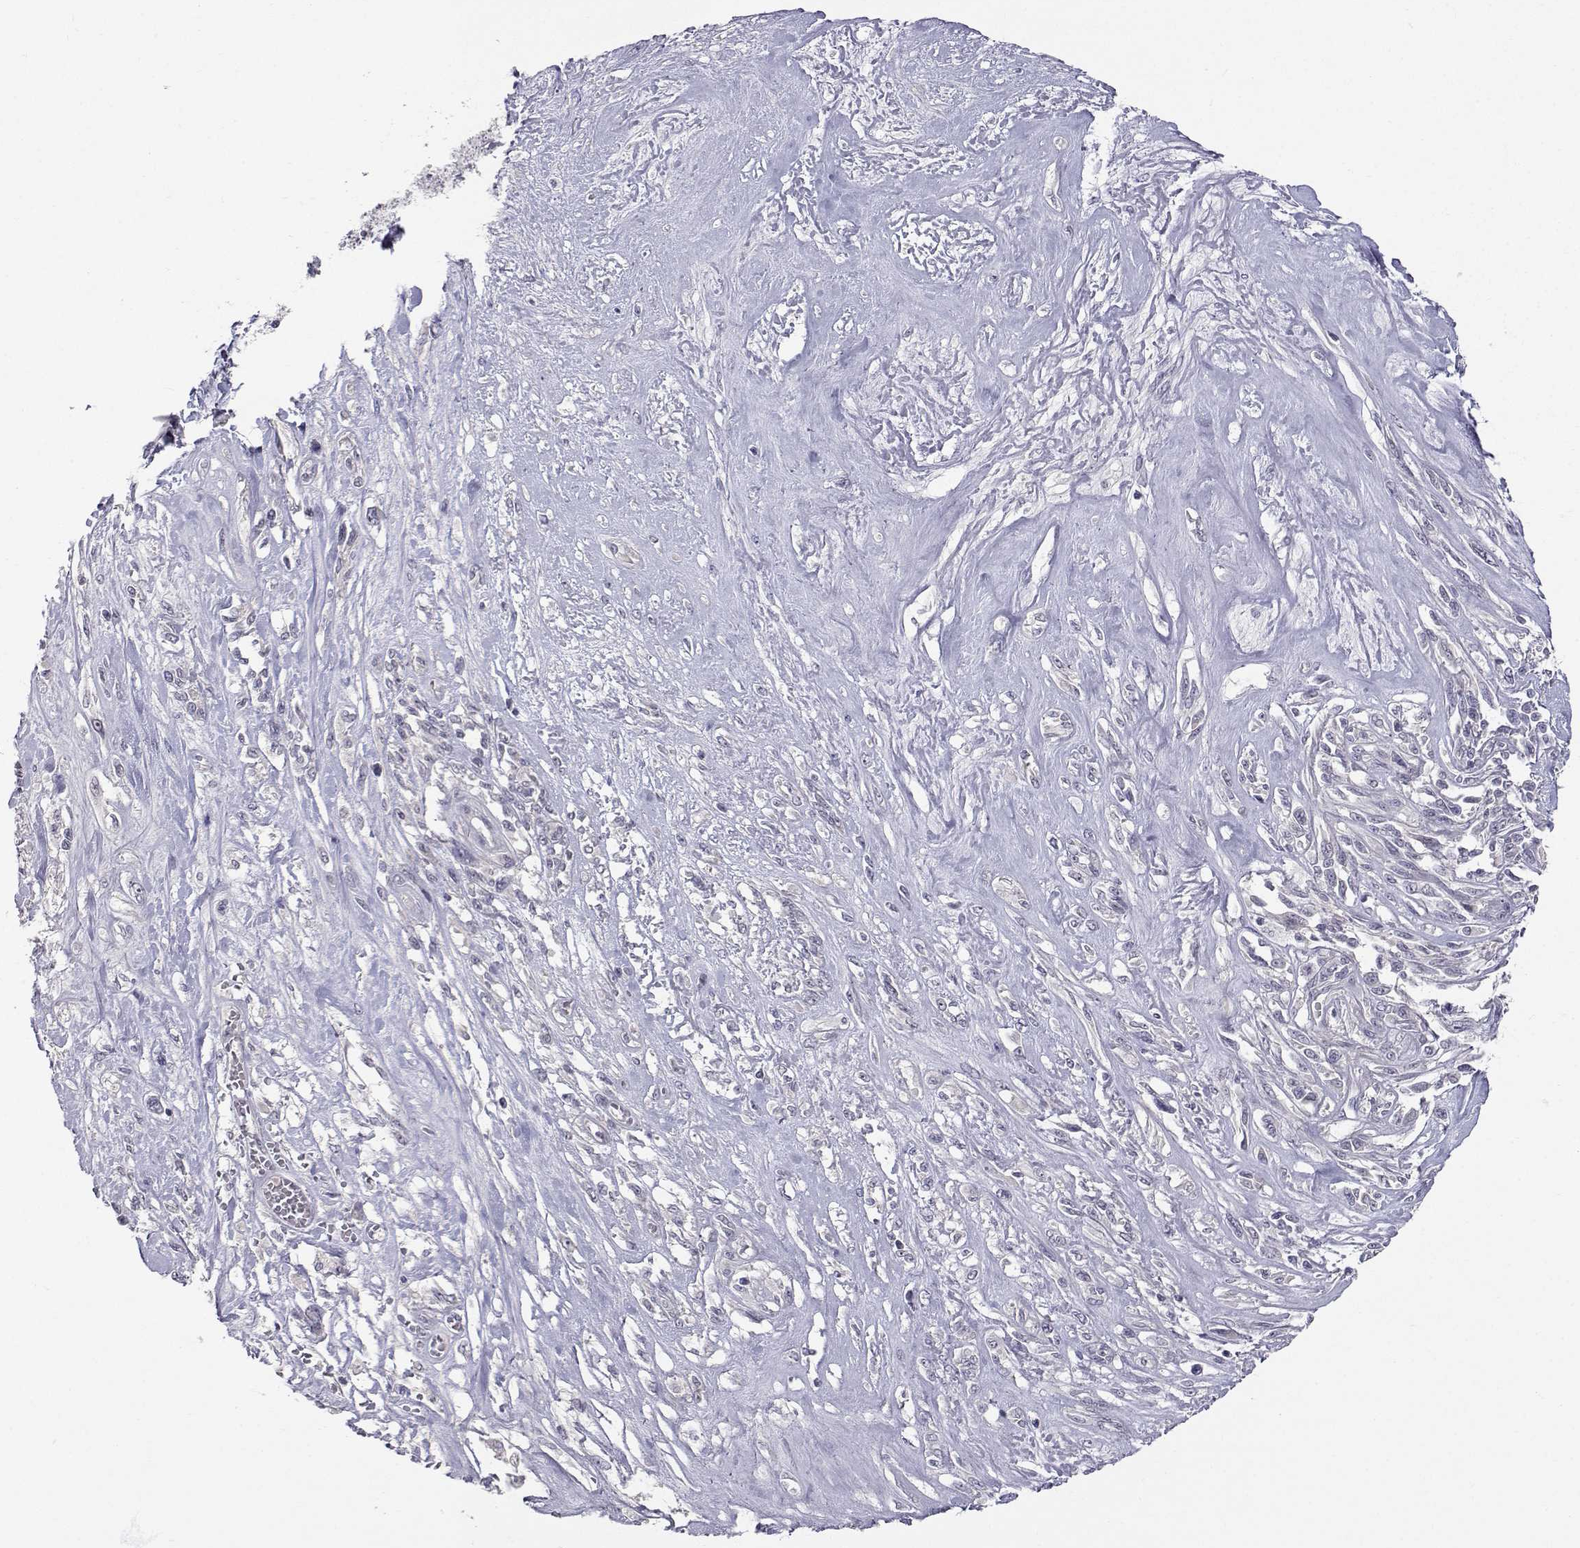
{"staining": {"intensity": "negative", "quantity": "none", "location": "none"}, "tissue": "melanoma", "cell_type": "Tumor cells", "image_type": "cancer", "snomed": [{"axis": "morphology", "description": "Malignant melanoma, NOS"}, {"axis": "topography", "description": "Skin"}], "caption": "This is an IHC histopathology image of melanoma. There is no positivity in tumor cells.", "gene": "SLC6A3", "patient": {"sex": "female", "age": 91}}